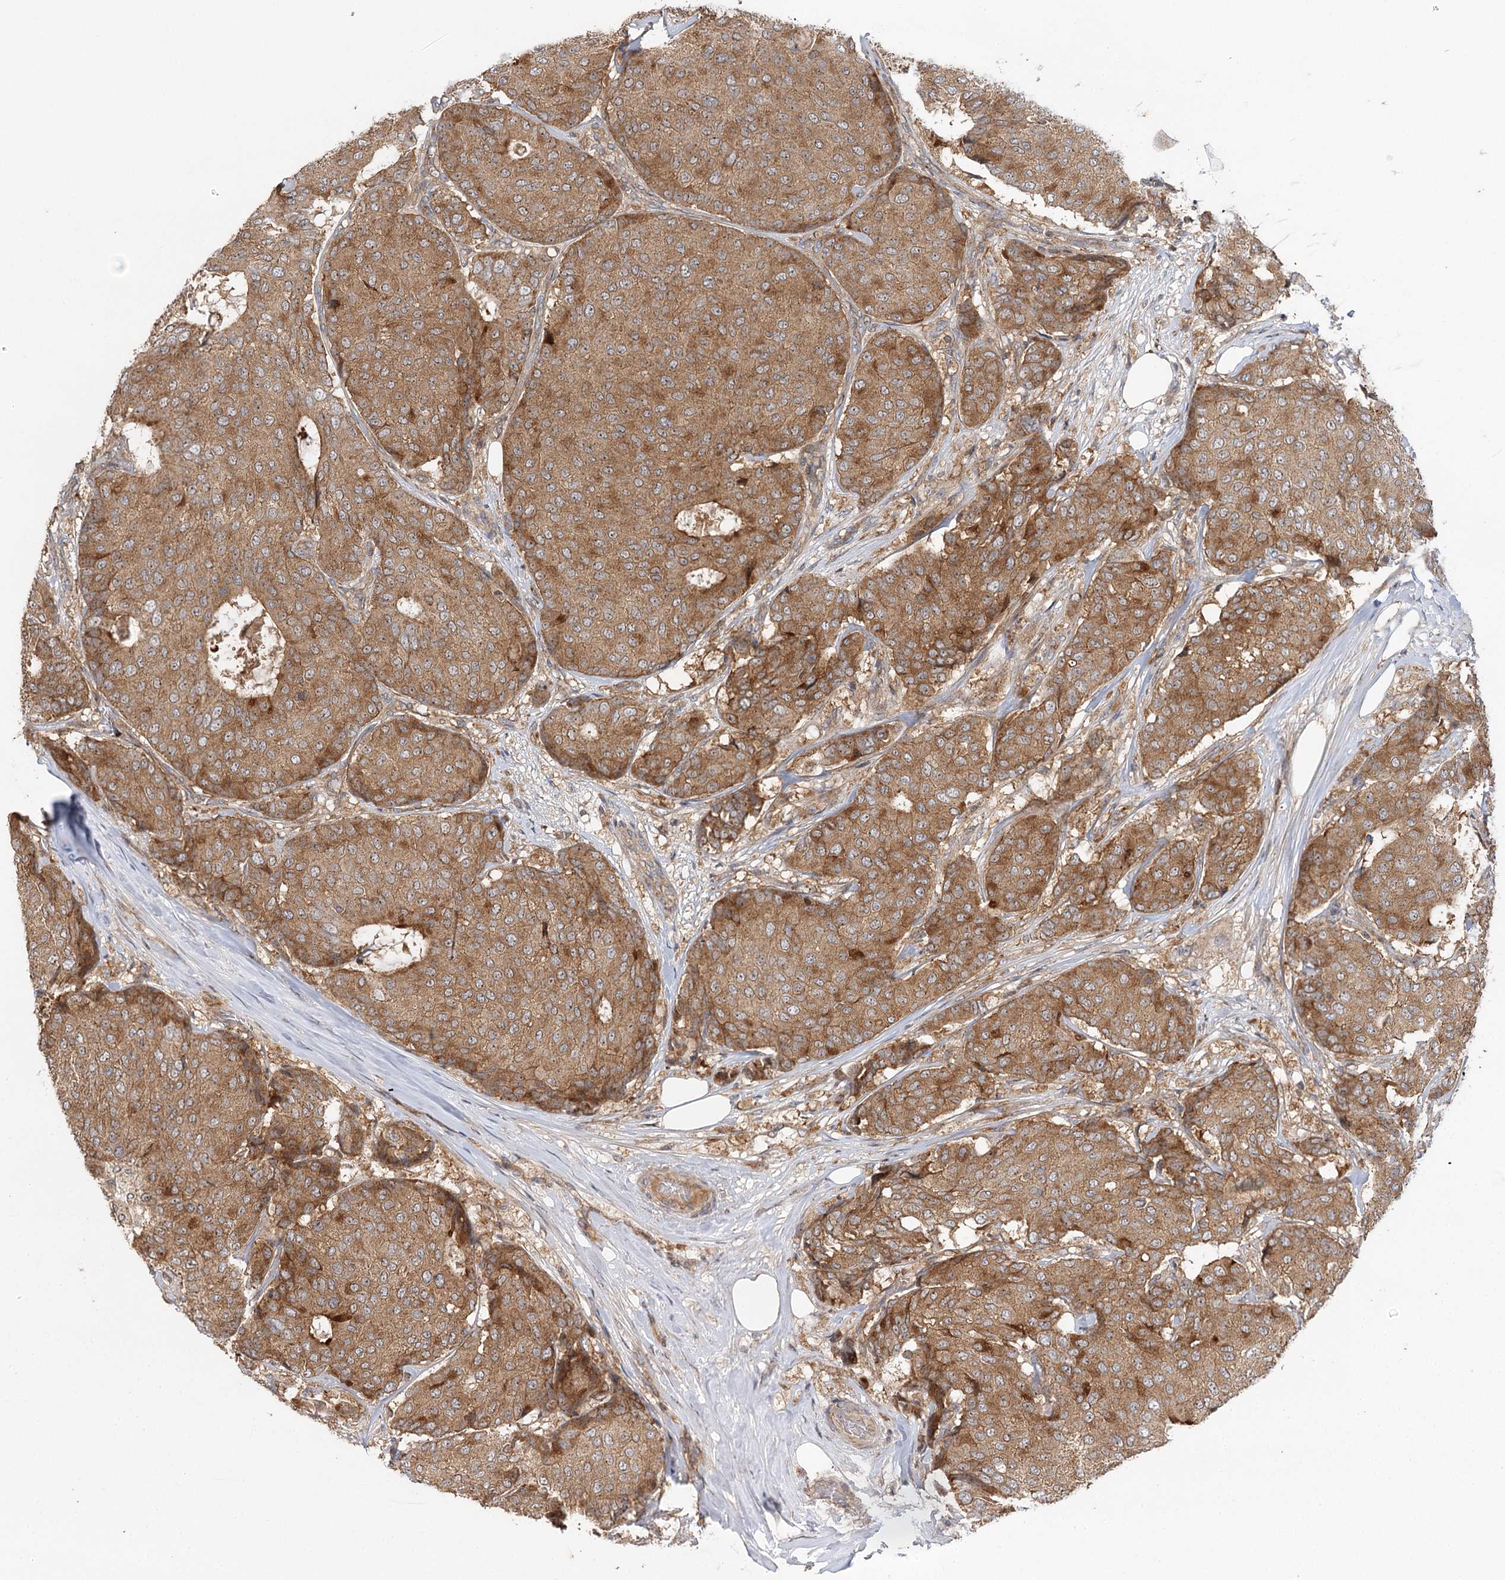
{"staining": {"intensity": "moderate", "quantity": ">75%", "location": "cytoplasmic/membranous,nuclear"}, "tissue": "breast cancer", "cell_type": "Tumor cells", "image_type": "cancer", "snomed": [{"axis": "morphology", "description": "Duct carcinoma"}, {"axis": "topography", "description": "Breast"}], "caption": "Infiltrating ductal carcinoma (breast) stained for a protein (brown) exhibits moderate cytoplasmic/membranous and nuclear positive expression in approximately >75% of tumor cells.", "gene": "RAPGEF6", "patient": {"sex": "female", "age": 75}}